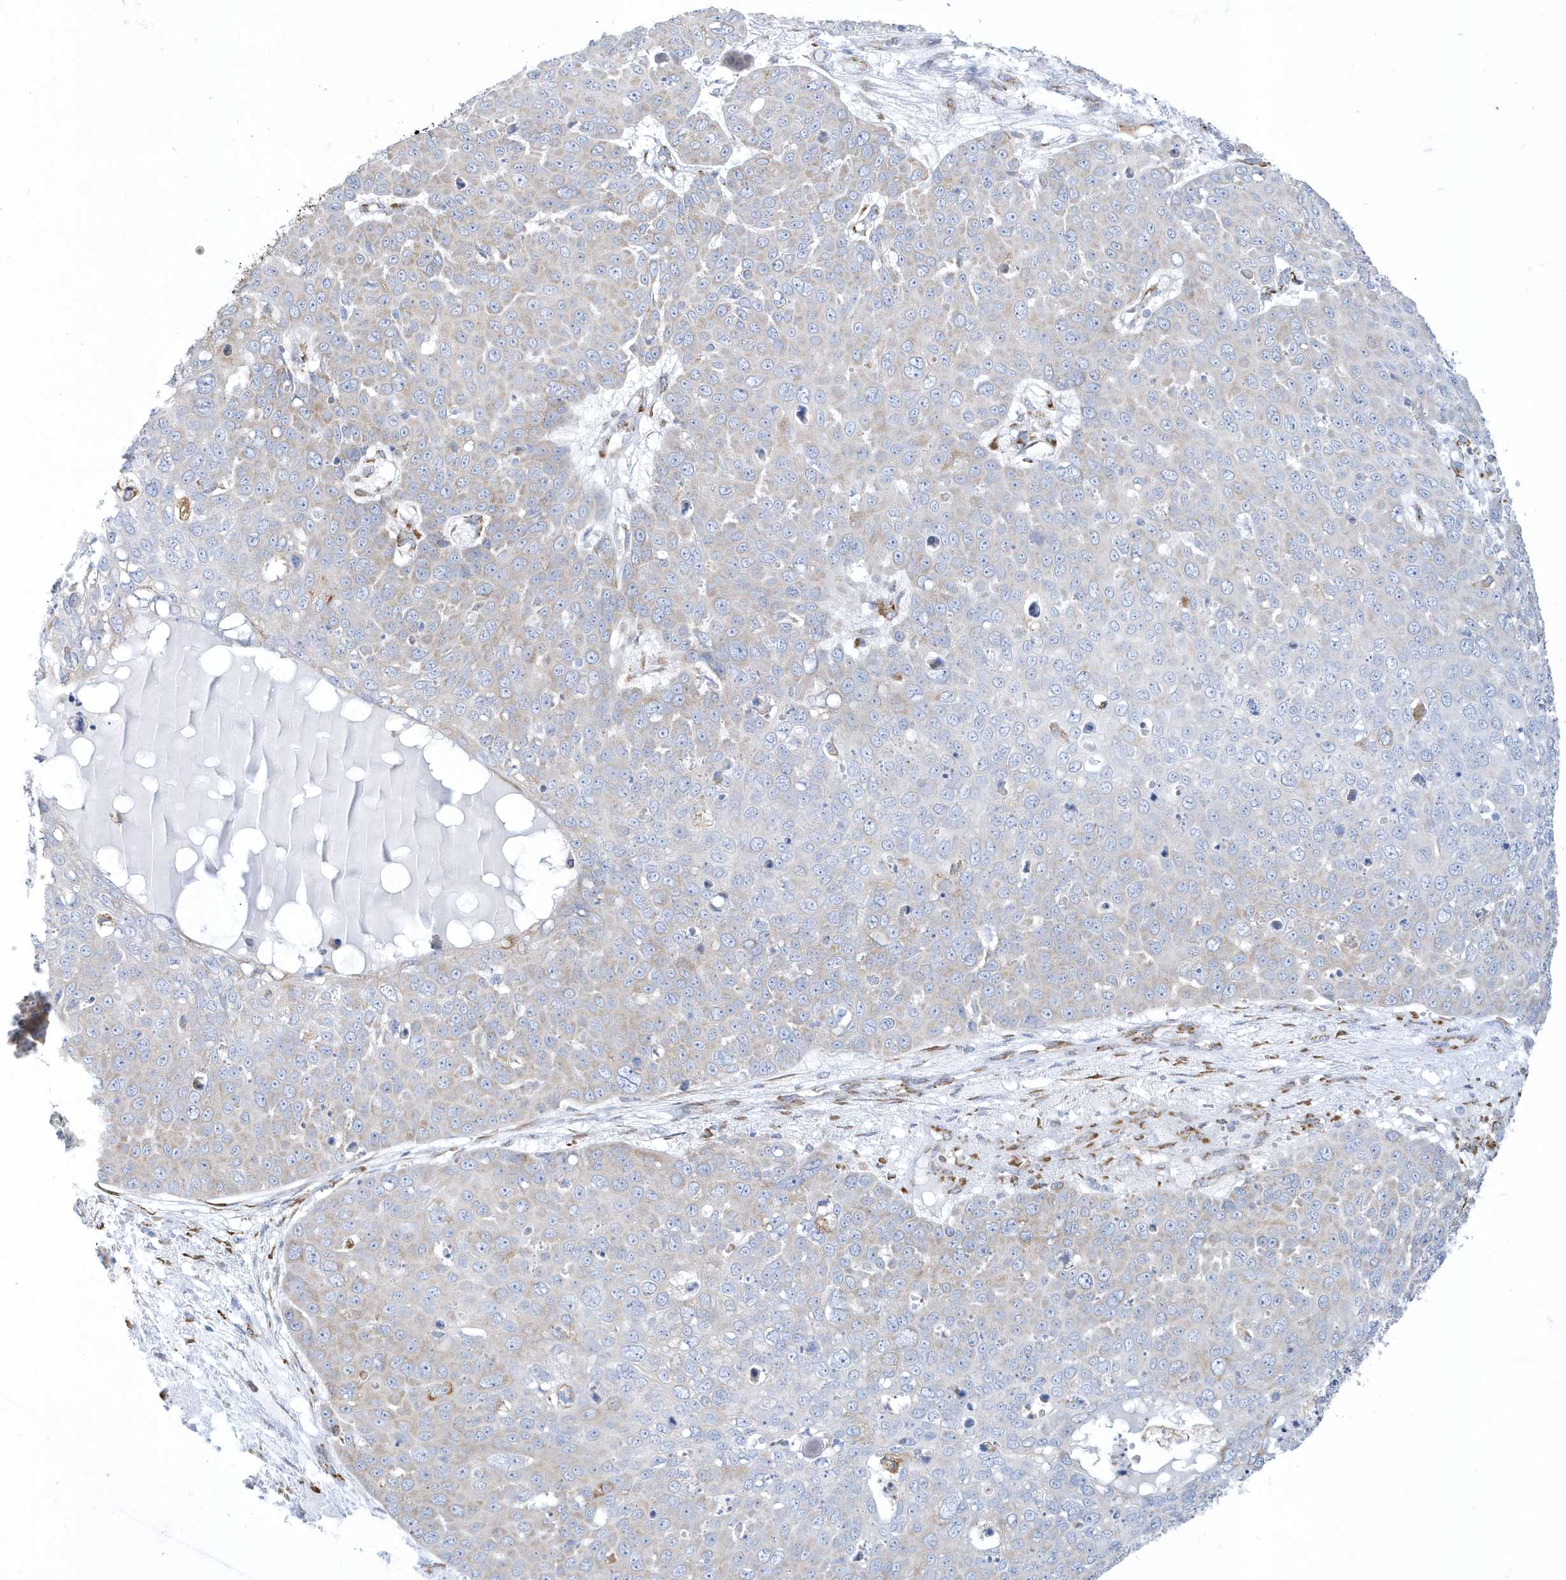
{"staining": {"intensity": "weak", "quantity": "<25%", "location": "cytoplasmic/membranous"}, "tissue": "skin cancer", "cell_type": "Tumor cells", "image_type": "cancer", "snomed": [{"axis": "morphology", "description": "Squamous cell carcinoma, NOS"}, {"axis": "topography", "description": "Skin"}], "caption": "Skin squamous cell carcinoma stained for a protein using immunohistochemistry exhibits no staining tumor cells.", "gene": "DCAF1", "patient": {"sex": "male", "age": 71}}